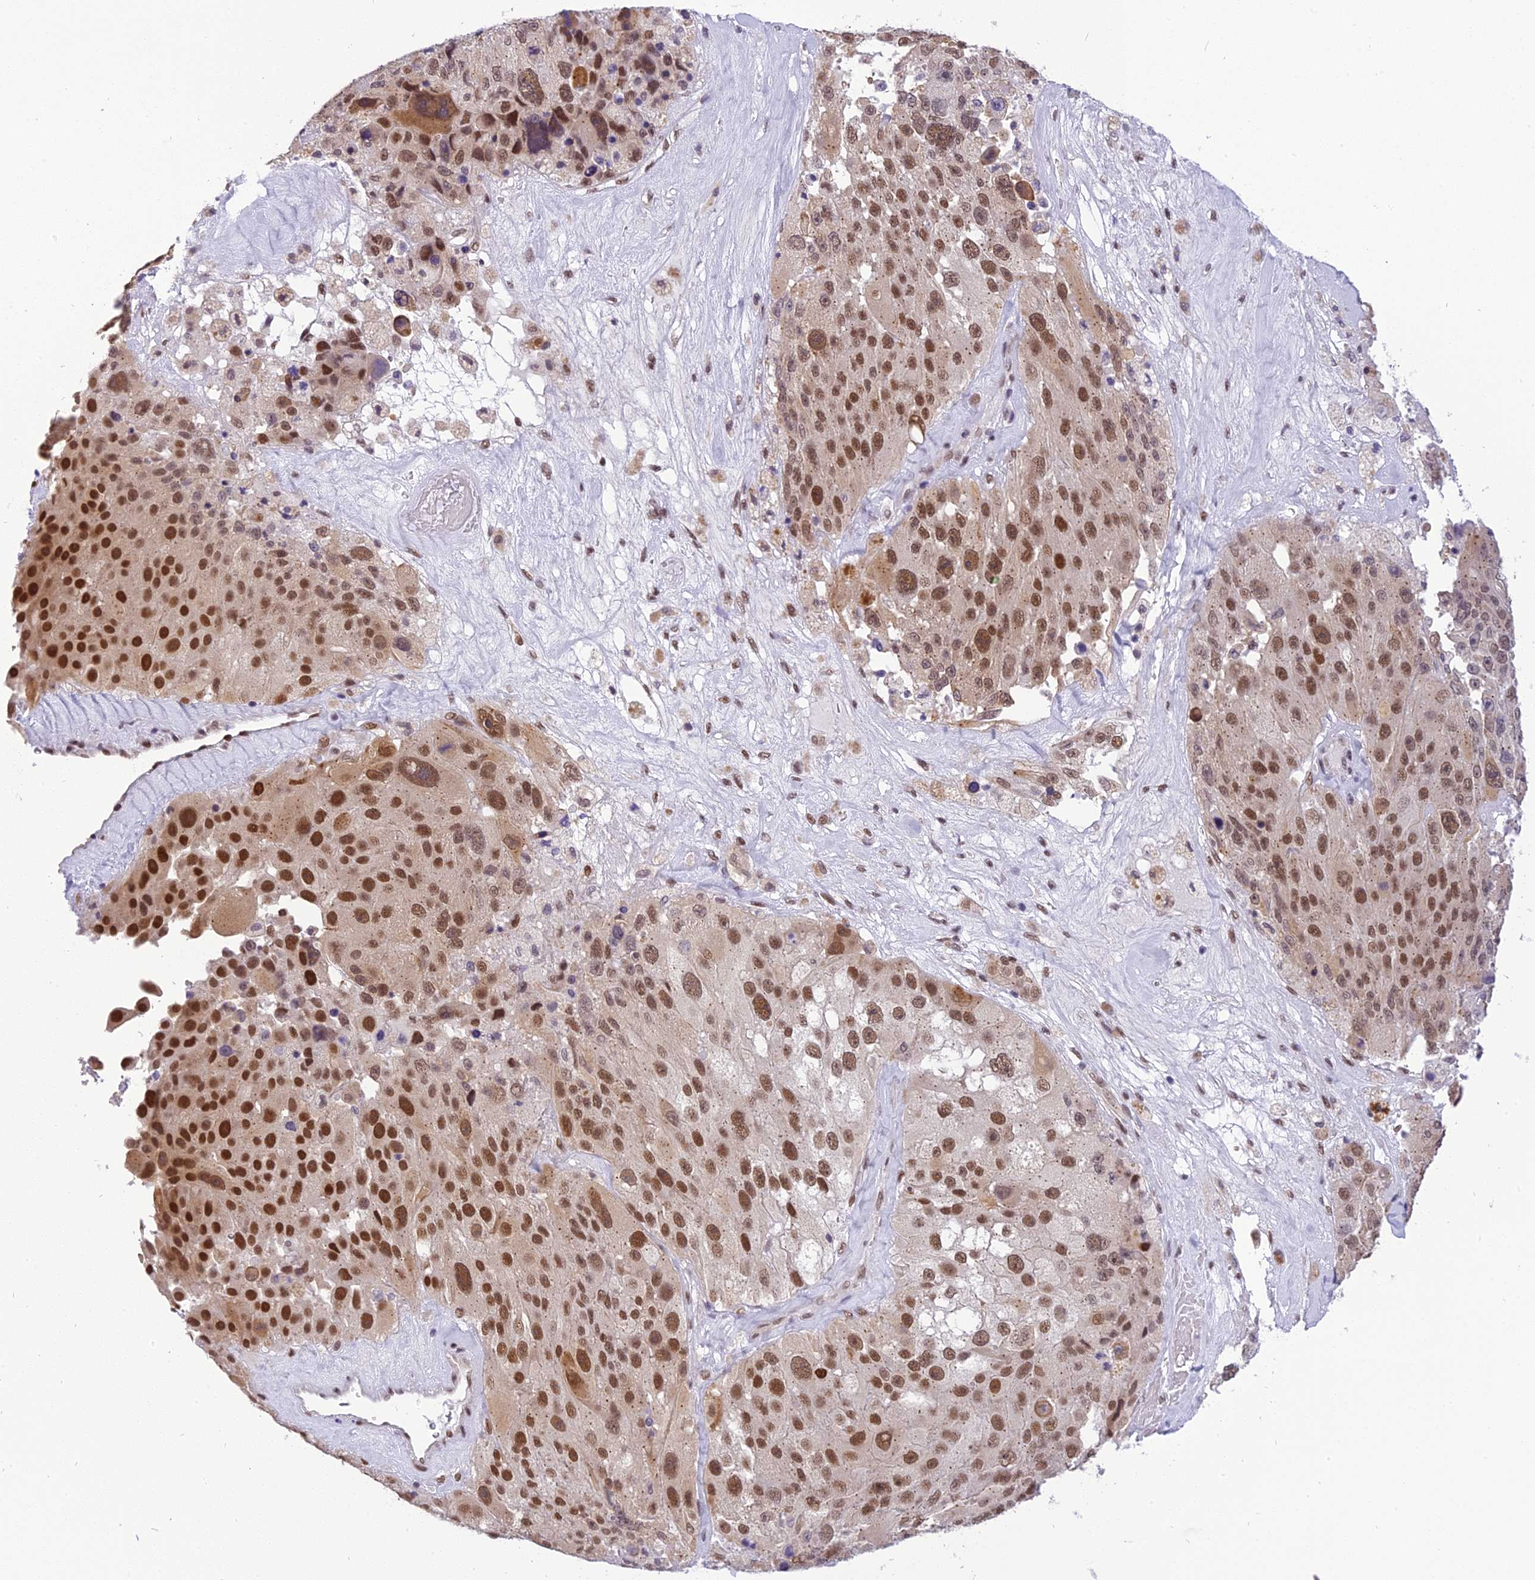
{"staining": {"intensity": "strong", "quantity": ">75%", "location": "nuclear"}, "tissue": "melanoma", "cell_type": "Tumor cells", "image_type": "cancer", "snomed": [{"axis": "morphology", "description": "Malignant melanoma, Metastatic site"}, {"axis": "topography", "description": "Lymph node"}], "caption": "This is a photomicrograph of immunohistochemistry staining of malignant melanoma (metastatic site), which shows strong staining in the nuclear of tumor cells.", "gene": "IRF2BP1", "patient": {"sex": "male", "age": 62}}